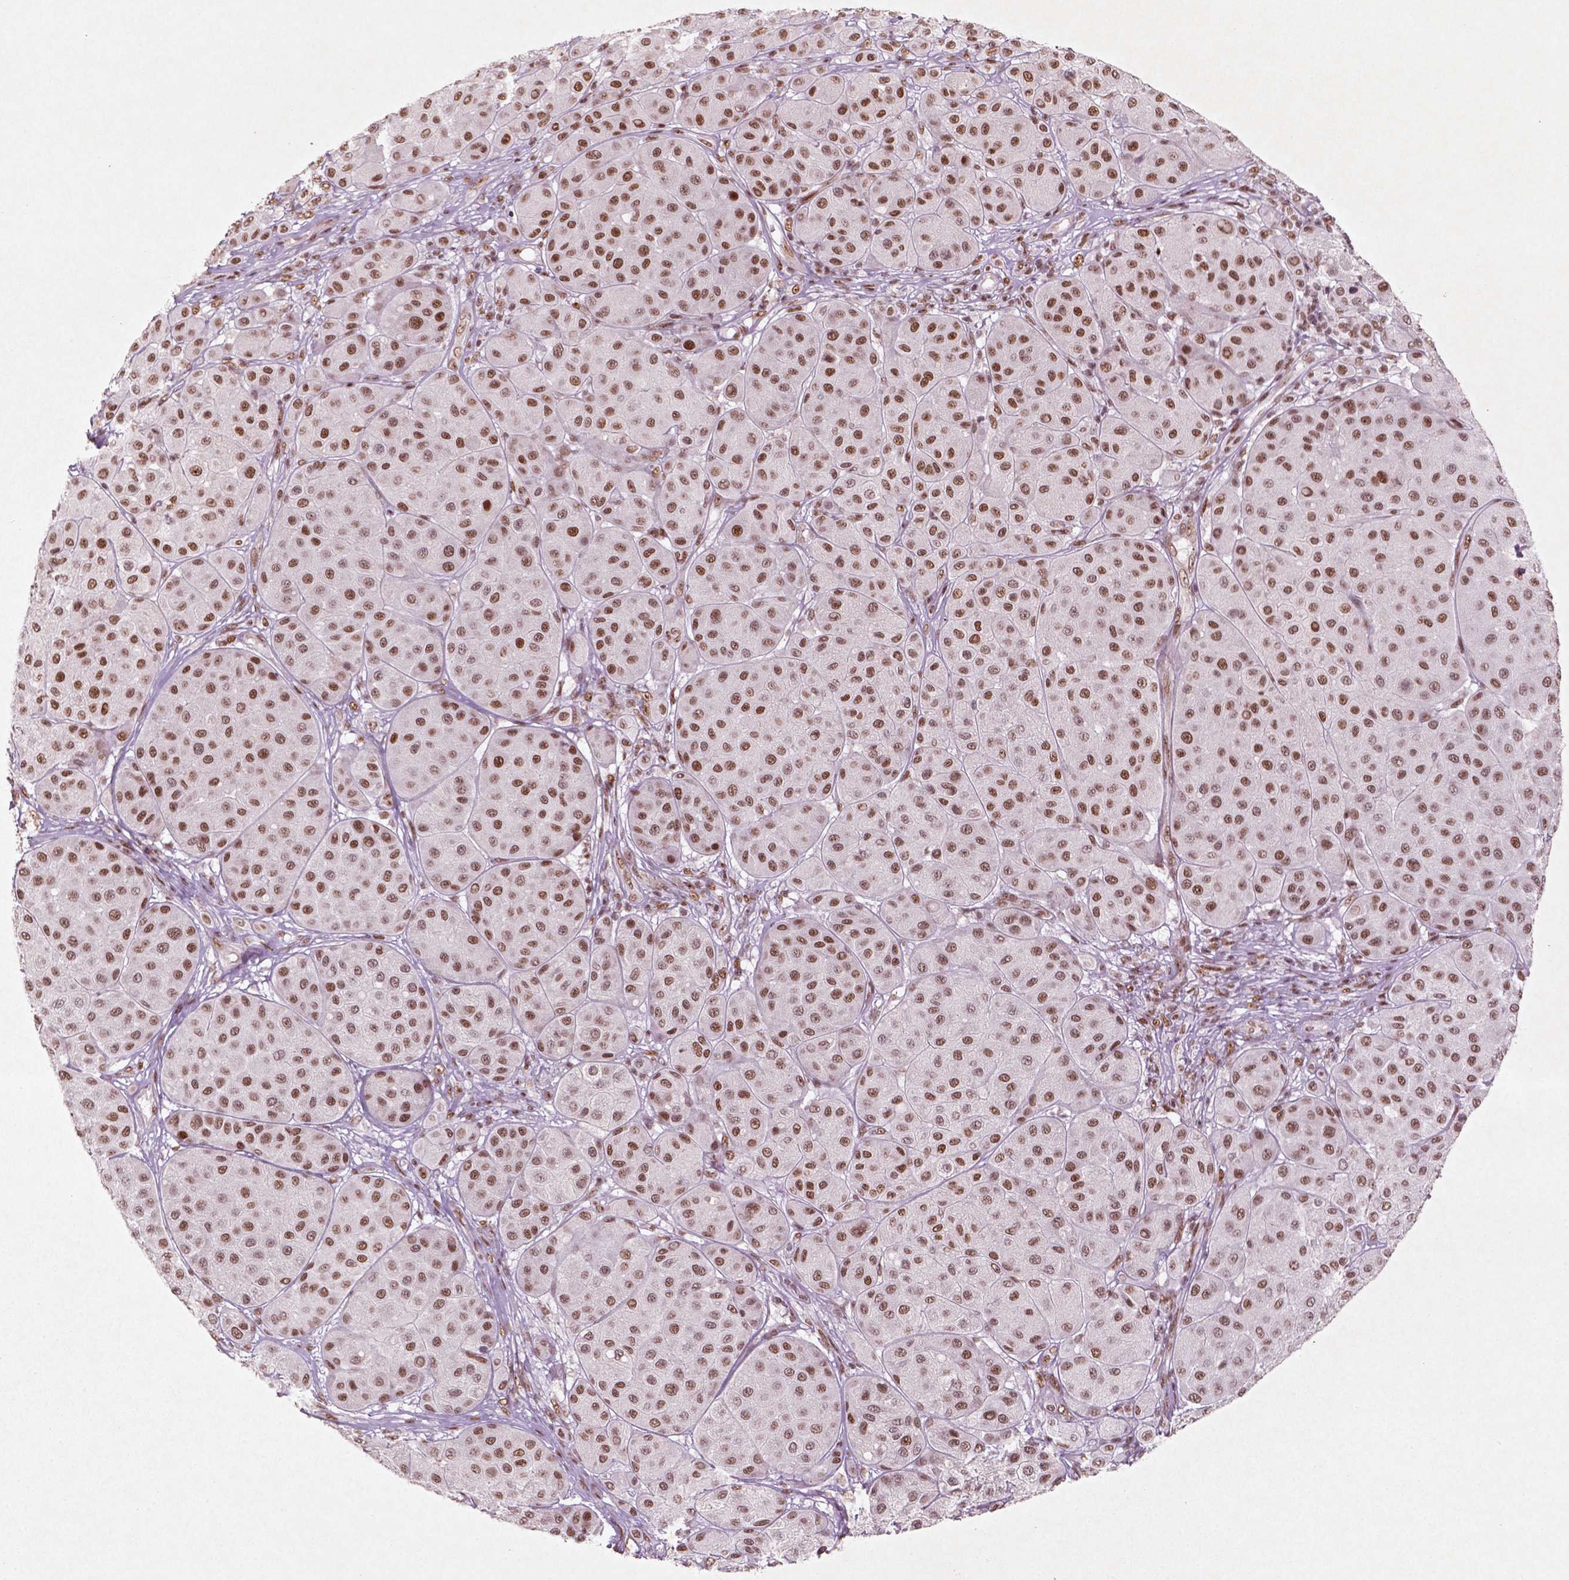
{"staining": {"intensity": "moderate", "quantity": ">75%", "location": "nuclear"}, "tissue": "melanoma", "cell_type": "Tumor cells", "image_type": "cancer", "snomed": [{"axis": "morphology", "description": "Malignant melanoma, Metastatic site"}, {"axis": "topography", "description": "Smooth muscle"}], "caption": "Immunohistochemistry (IHC) photomicrograph of neoplastic tissue: melanoma stained using immunohistochemistry (IHC) displays medium levels of moderate protein expression localized specifically in the nuclear of tumor cells, appearing as a nuclear brown color.", "gene": "HMG20B", "patient": {"sex": "male", "age": 41}}